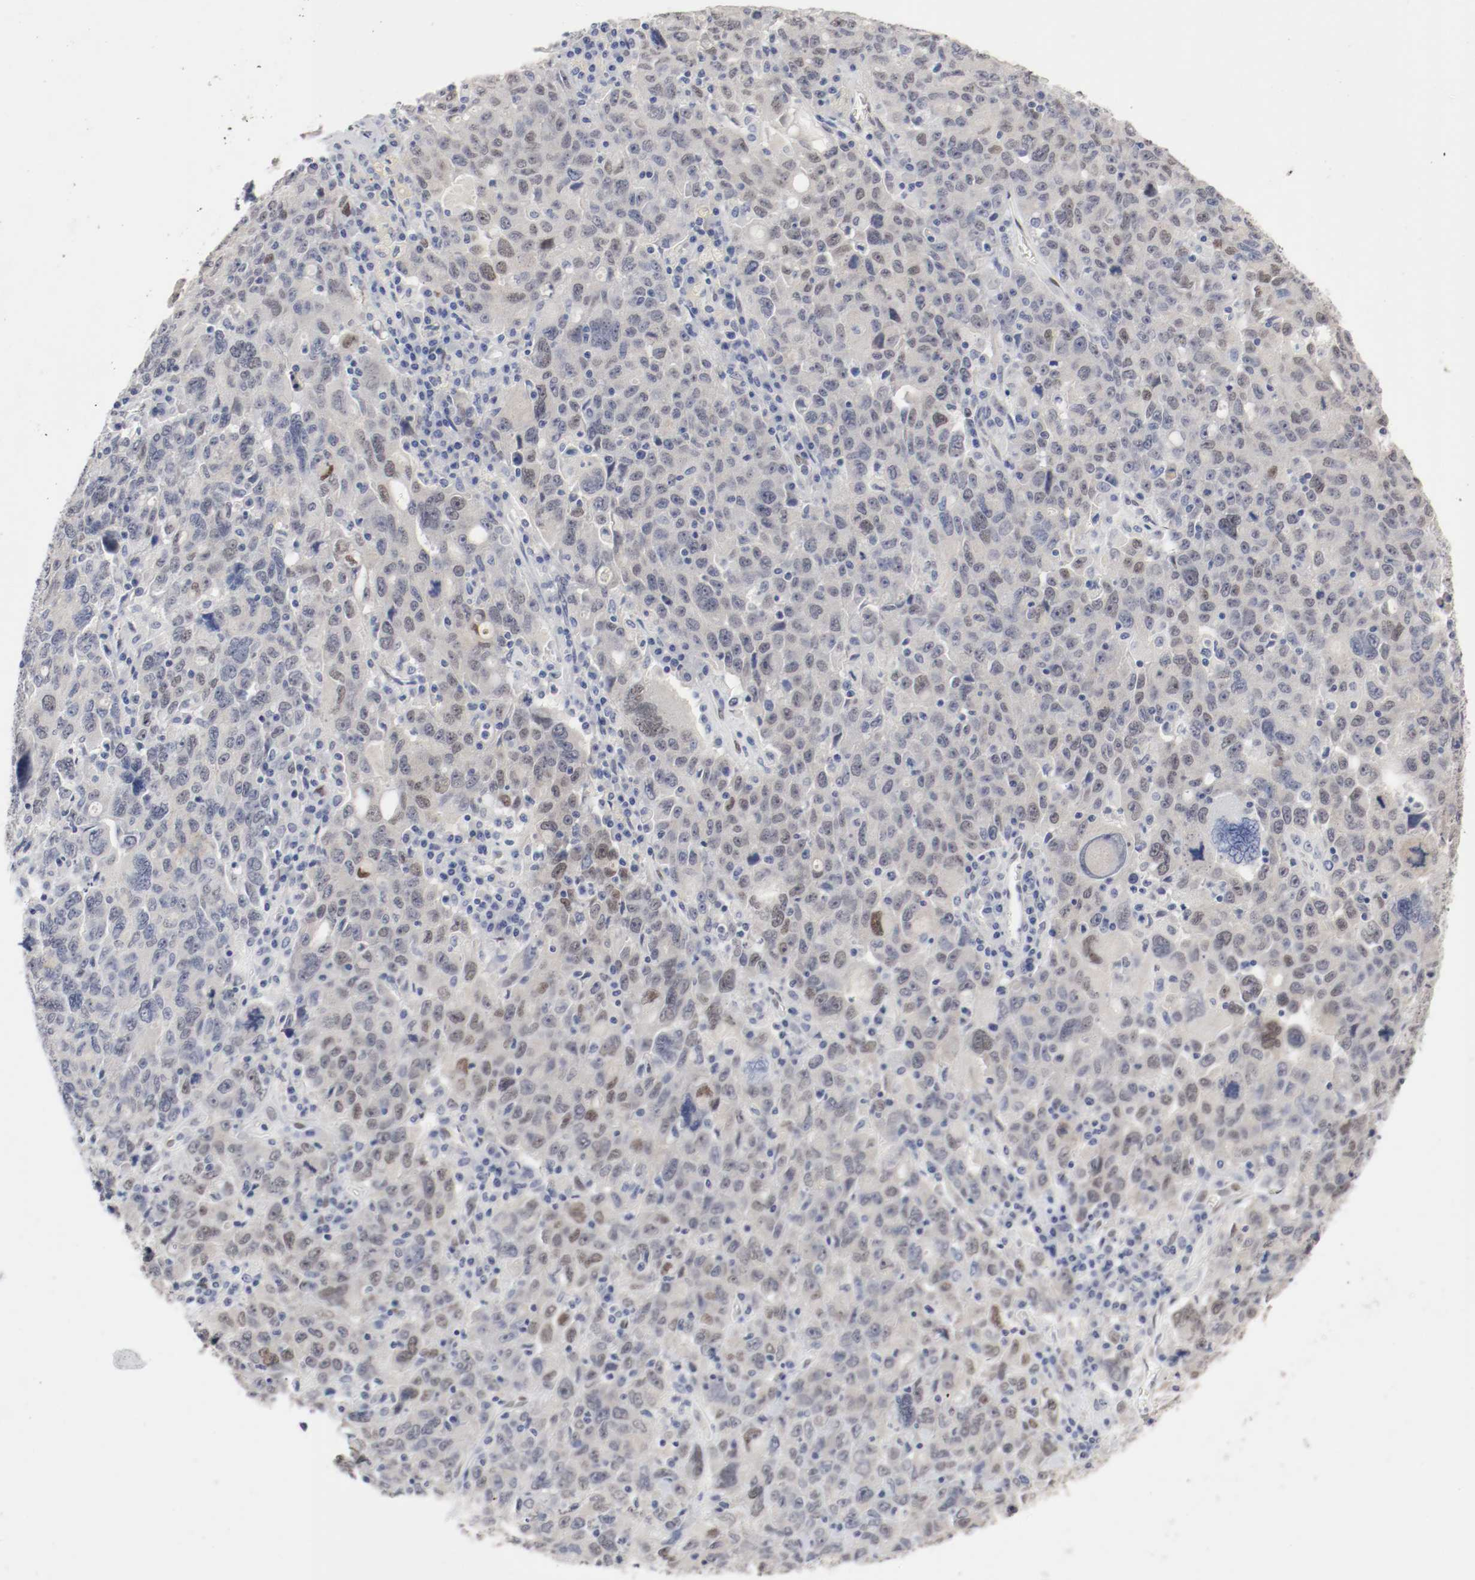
{"staining": {"intensity": "moderate", "quantity": "<25%", "location": "nuclear"}, "tissue": "ovarian cancer", "cell_type": "Tumor cells", "image_type": "cancer", "snomed": [{"axis": "morphology", "description": "Carcinoma, endometroid"}, {"axis": "topography", "description": "Ovary"}], "caption": "High-power microscopy captured an immunohistochemistry image of ovarian endometroid carcinoma, revealing moderate nuclear staining in about <25% of tumor cells.", "gene": "FOSL2", "patient": {"sex": "female", "age": 62}}